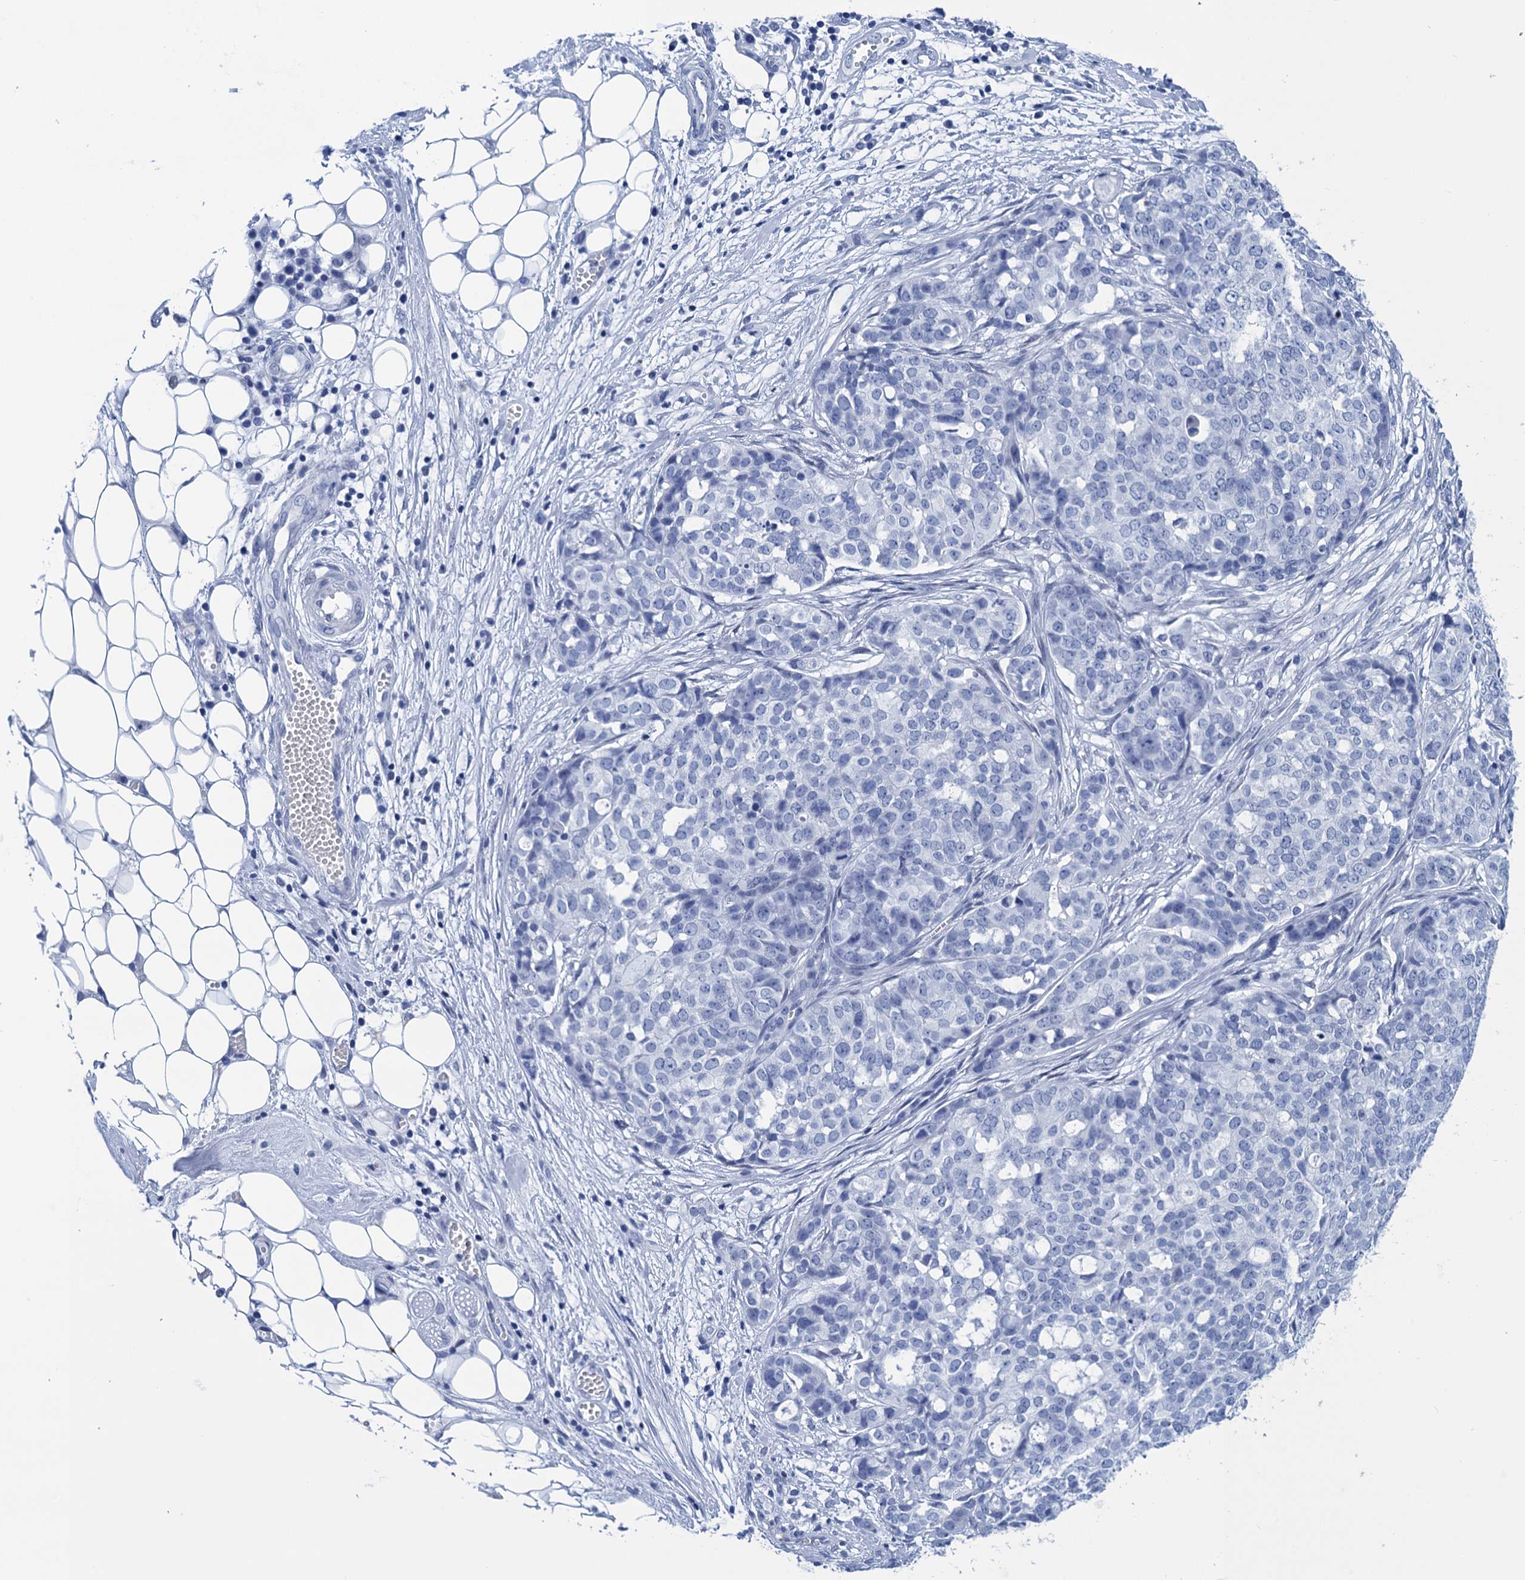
{"staining": {"intensity": "negative", "quantity": "none", "location": "none"}, "tissue": "ovarian cancer", "cell_type": "Tumor cells", "image_type": "cancer", "snomed": [{"axis": "morphology", "description": "Cystadenocarcinoma, serous, NOS"}, {"axis": "topography", "description": "Soft tissue"}, {"axis": "topography", "description": "Ovary"}], "caption": "An immunohistochemistry (IHC) histopathology image of ovarian serous cystadenocarcinoma is shown. There is no staining in tumor cells of ovarian serous cystadenocarcinoma.", "gene": "METTL25", "patient": {"sex": "female", "age": 57}}